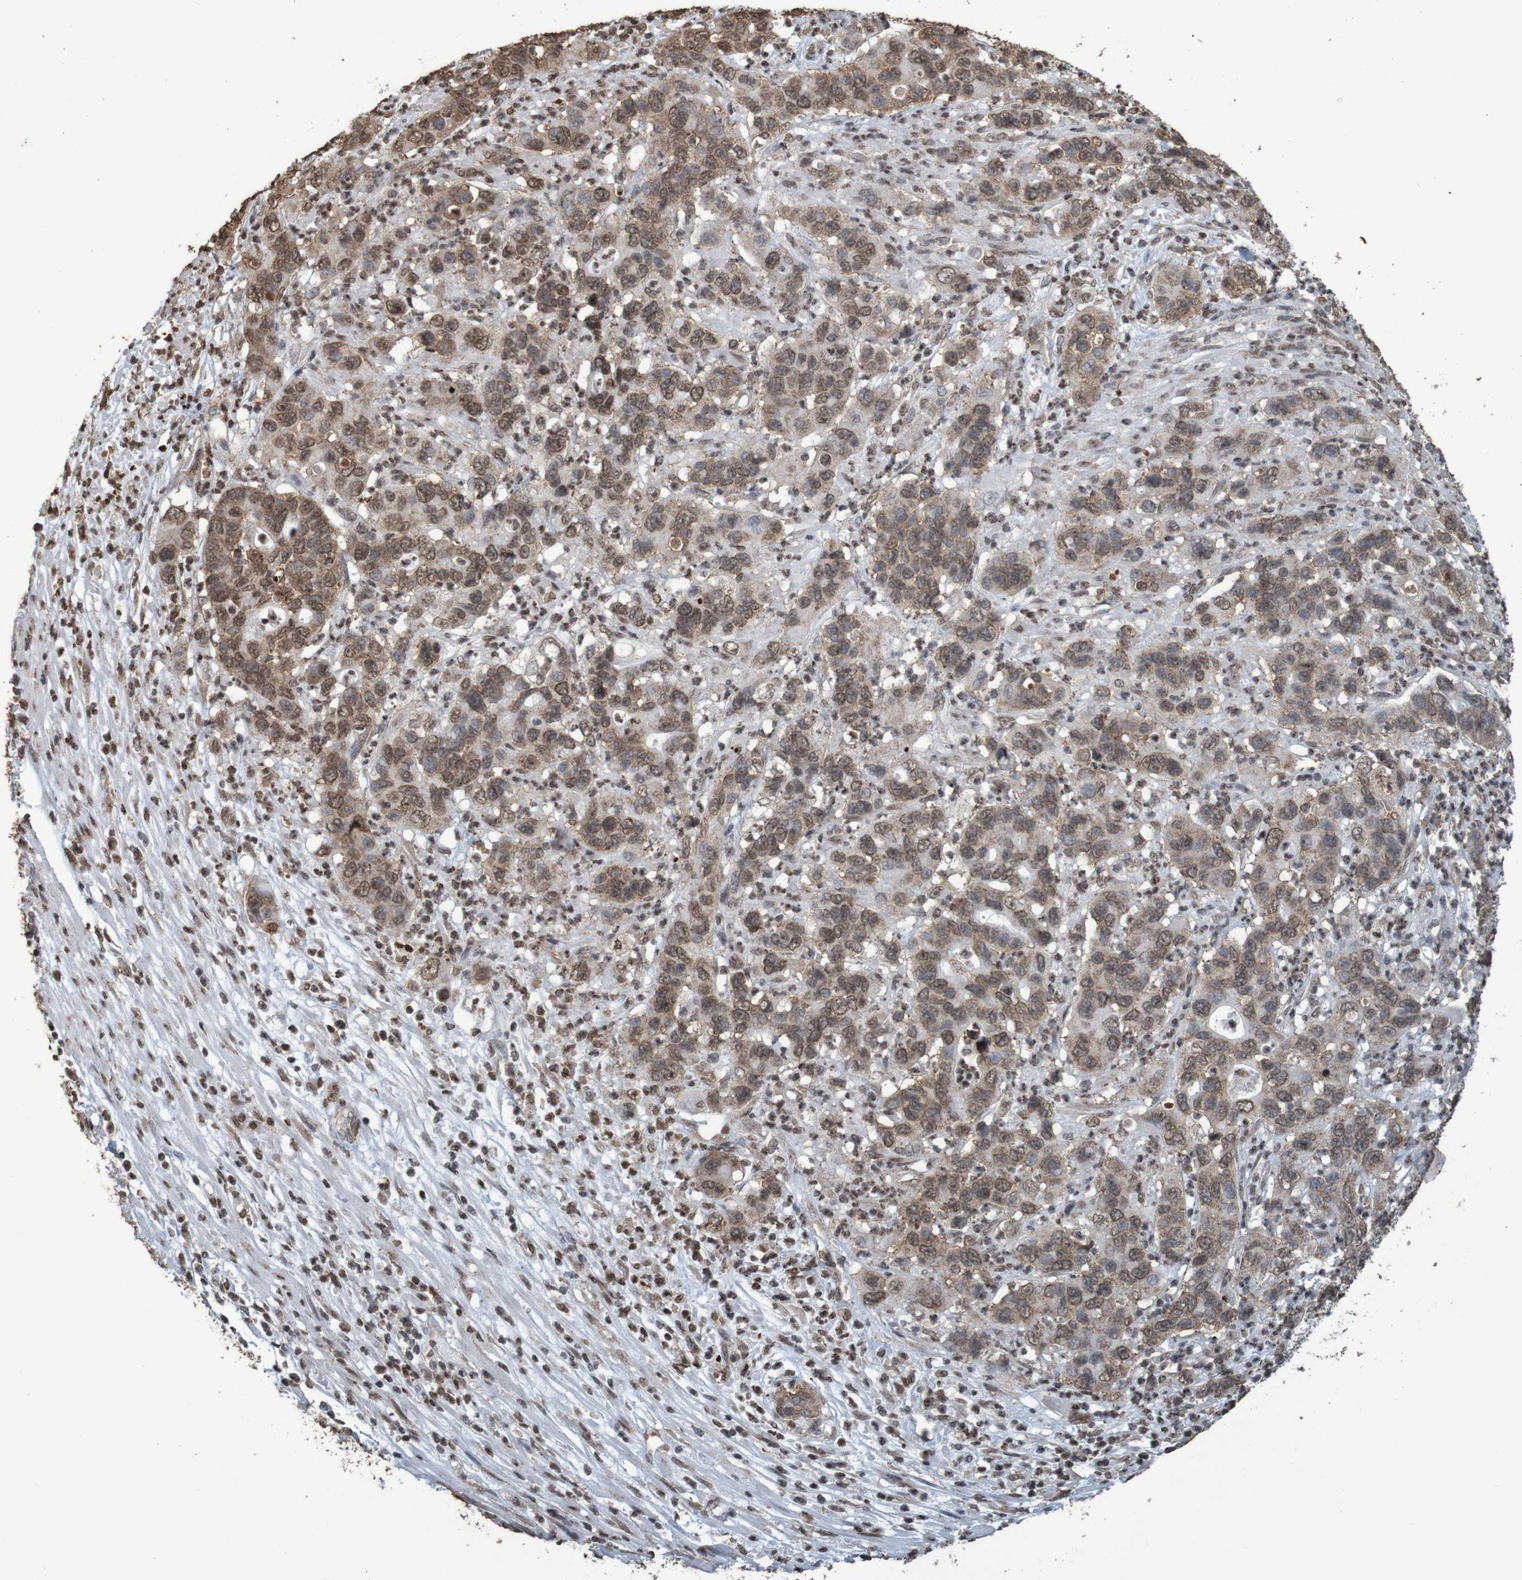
{"staining": {"intensity": "moderate", "quantity": ">75%", "location": "cytoplasmic/membranous,nuclear"}, "tissue": "pancreatic cancer", "cell_type": "Tumor cells", "image_type": "cancer", "snomed": [{"axis": "morphology", "description": "Adenocarcinoma, NOS"}, {"axis": "topography", "description": "Pancreas"}], "caption": "A brown stain shows moderate cytoplasmic/membranous and nuclear positivity of a protein in adenocarcinoma (pancreatic) tumor cells.", "gene": "GFI1", "patient": {"sex": "female", "age": 71}}